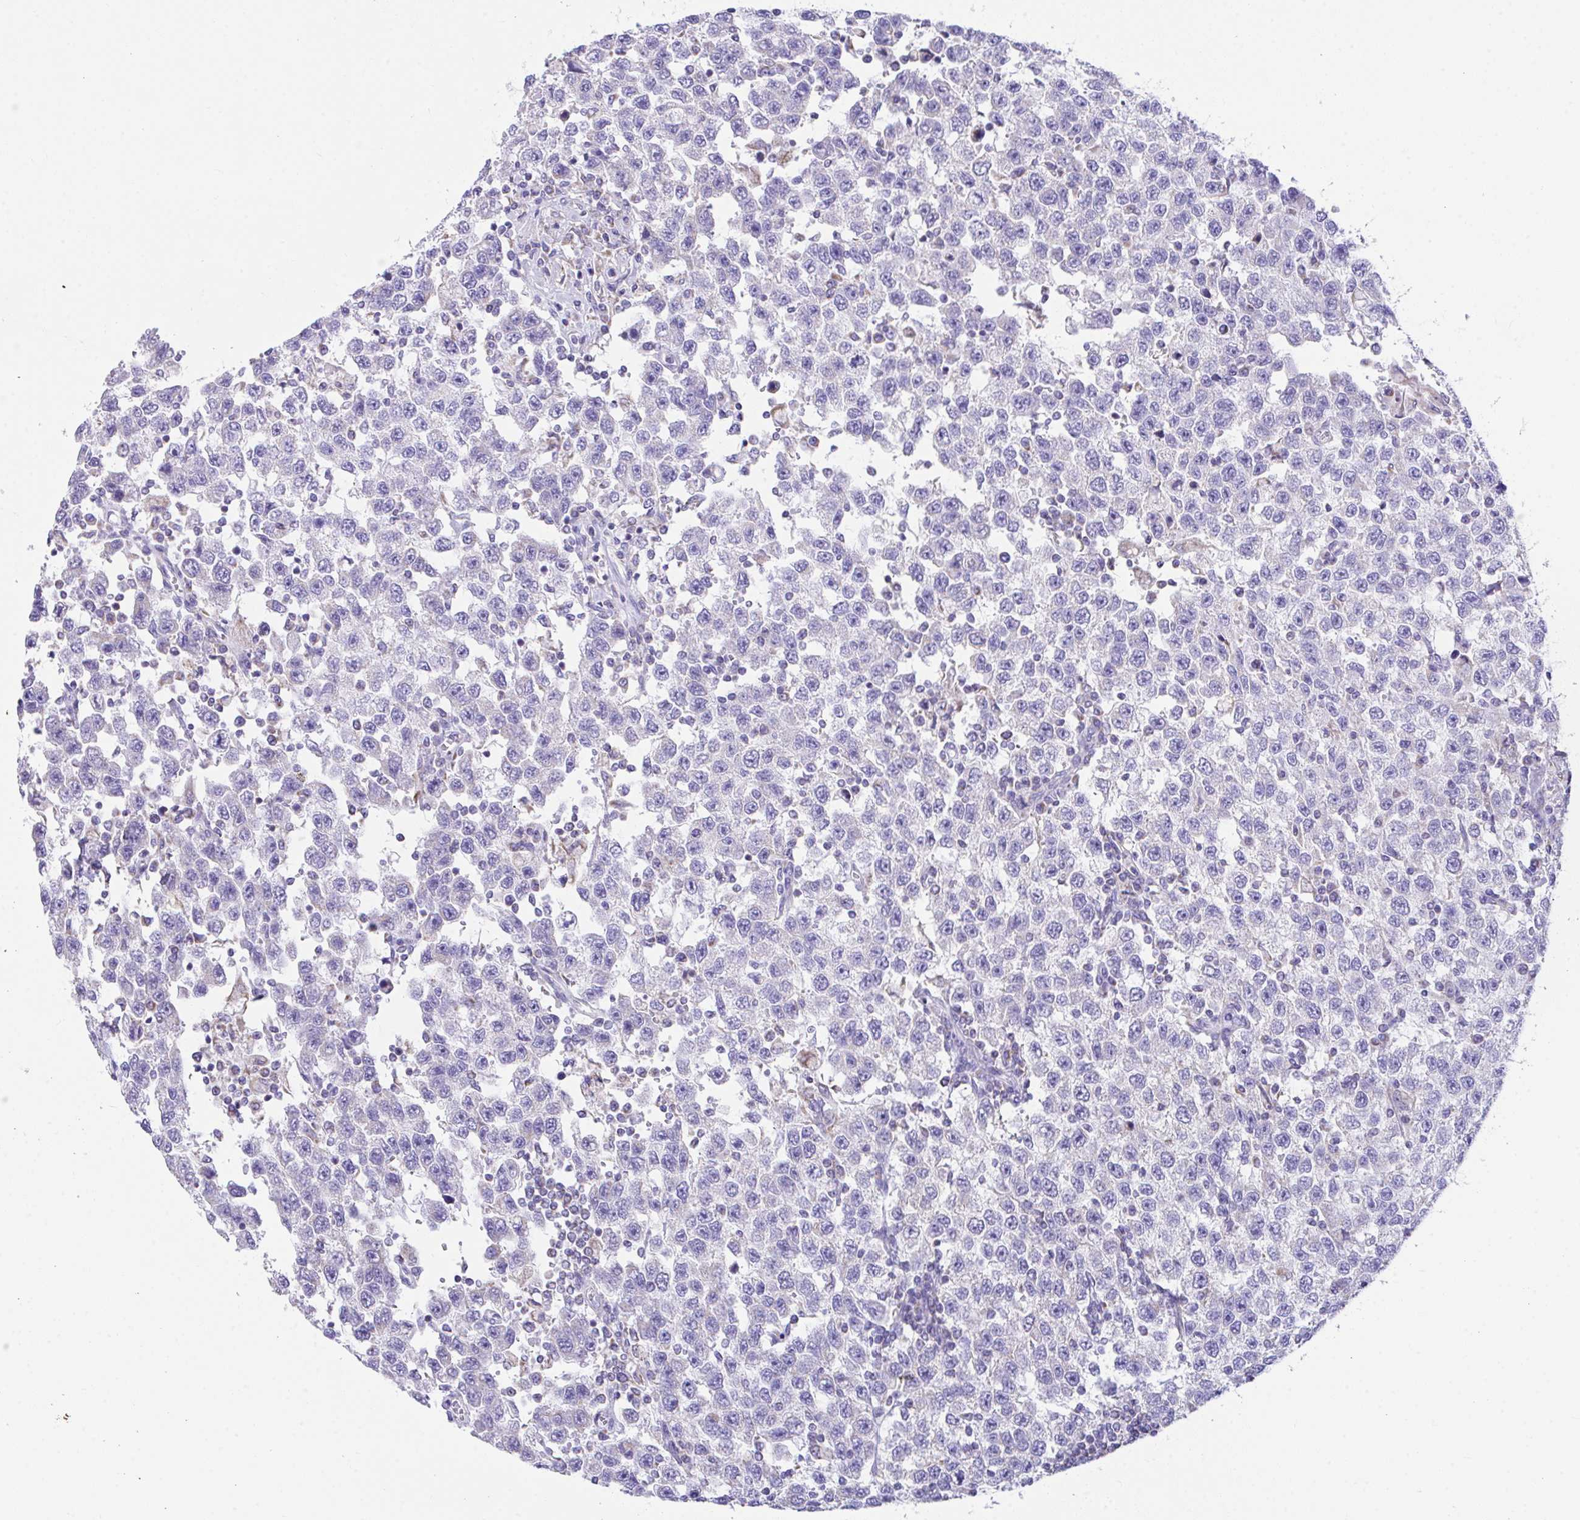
{"staining": {"intensity": "negative", "quantity": "none", "location": "none"}, "tissue": "testis cancer", "cell_type": "Tumor cells", "image_type": "cancer", "snomed": [{"axis": "morphology", "description": "Seminoma, NOS"}, {"axis": "topography", "description": "Testis"}], "caption": "Immunohistochemistry (IHC) photomicrograph of testis cancer stained for a protein (brown), which shows no positivity in tumor cells.", "gene": "NLRP8", "patient": {"sex": "male", "age": 41}}